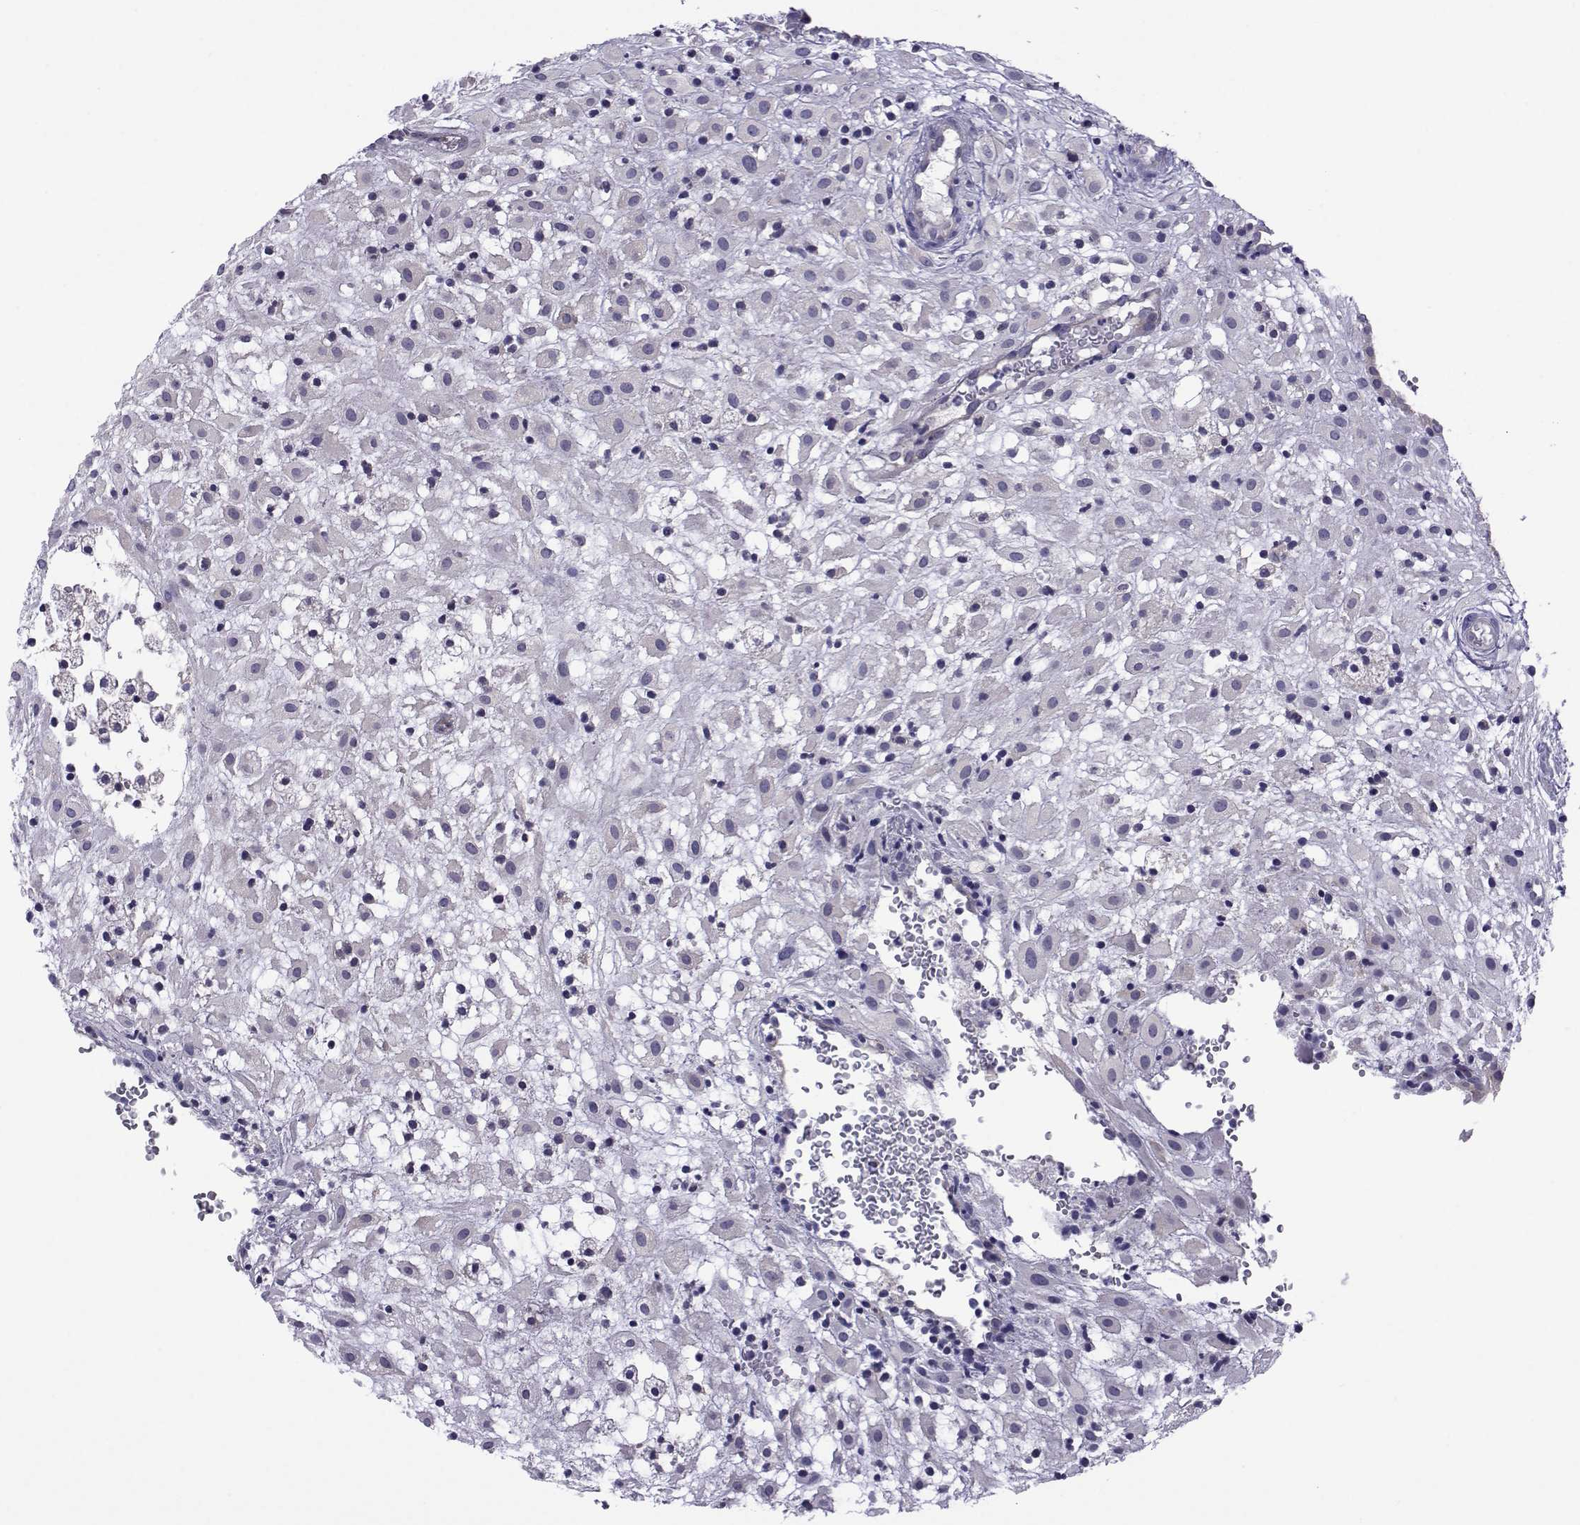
{"staining": {"intensity": "negative", "quantity": "none", "location": "none"}, "tissue": "placenta", "cell_type": "Decidual cells", "image_type": "normal", "snomed": [{"axis": "morphology", "description": "Normal tissue, NOS"}, {"axis": "topography", "description": "Placenta"}], "caption": "Decidual cells show no significant expression in benign placenta. (DAB immunohistochemistry (IHC), high magnification).", "gene": "COL22A1", "patient": {"sex": "female", "age": 24}}